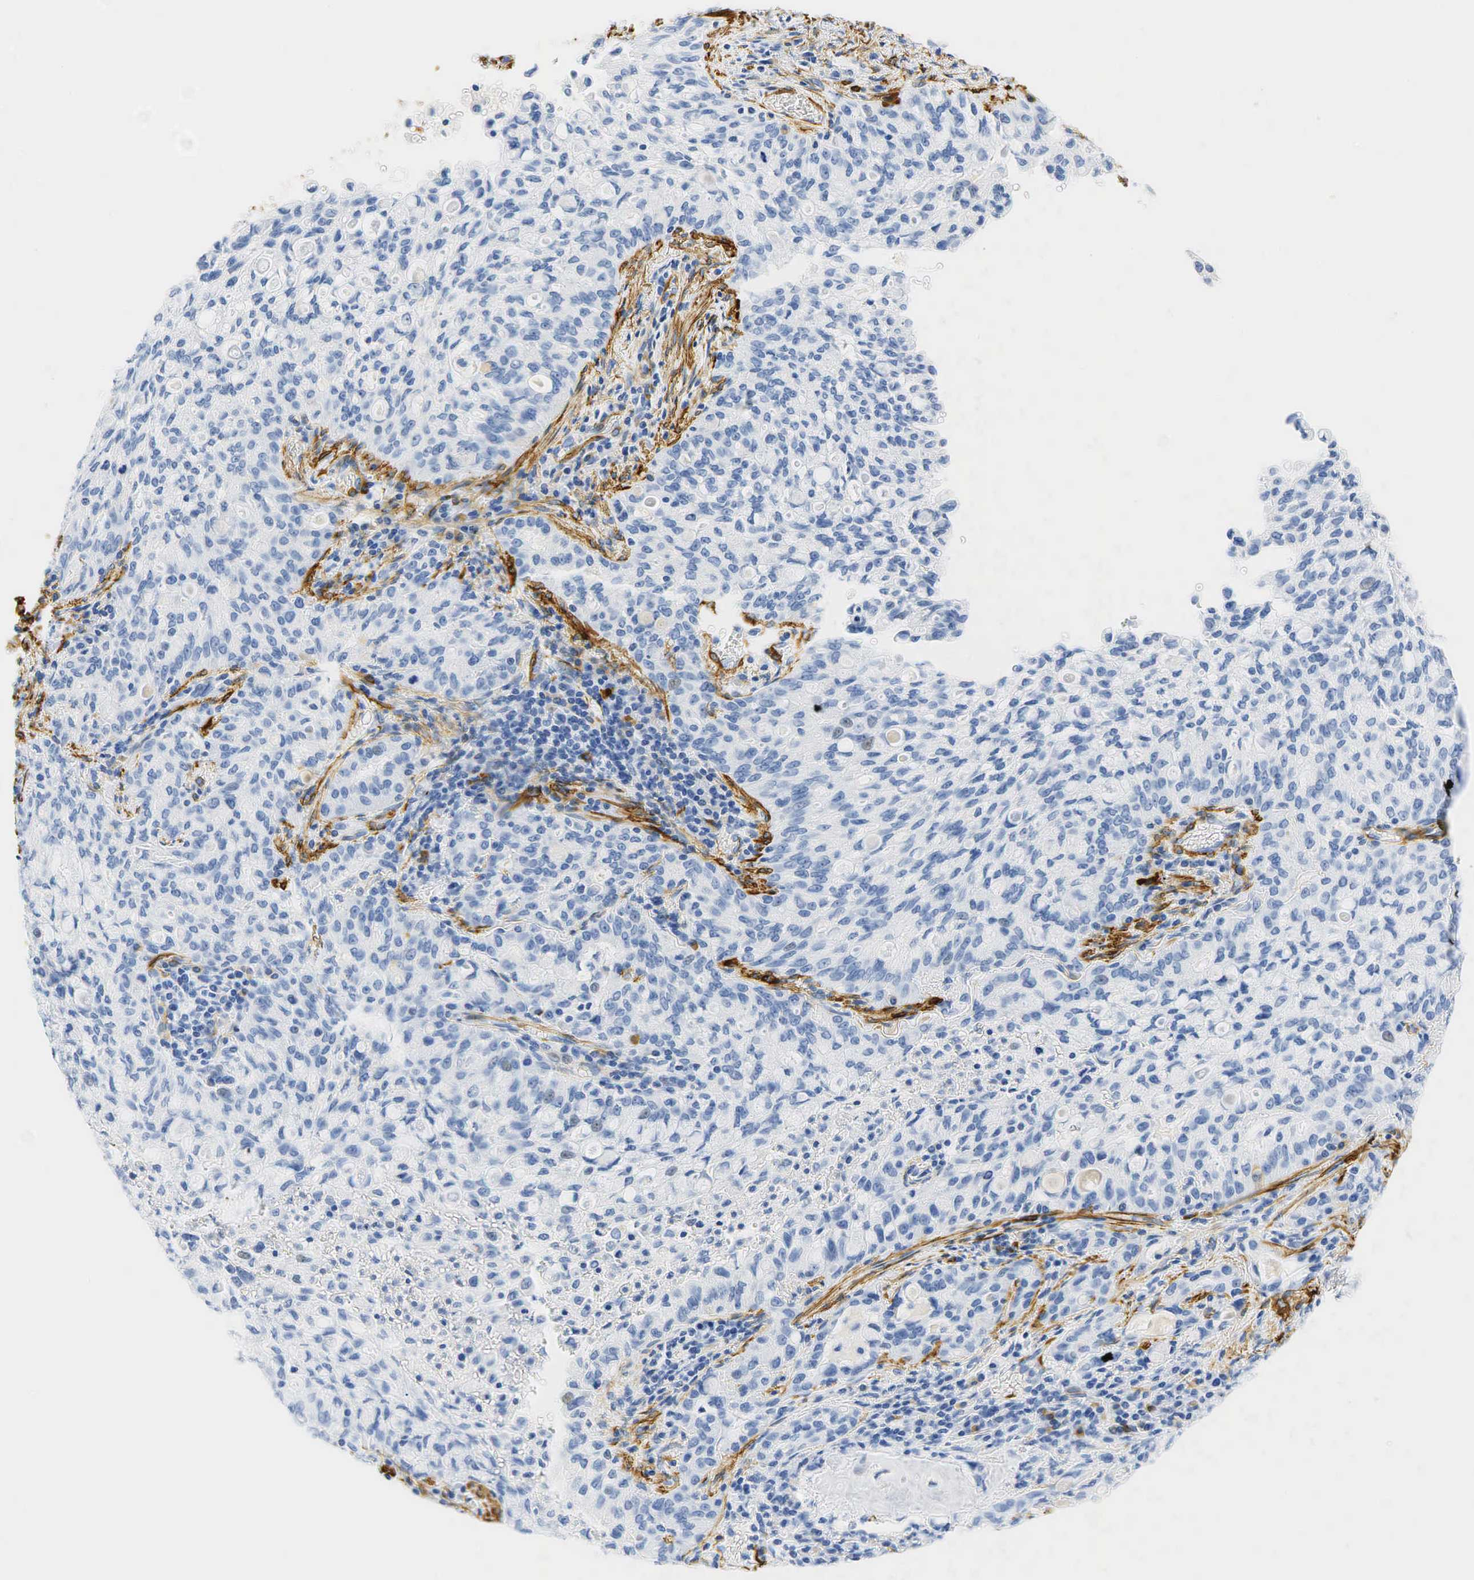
{"staining": {"intensity": "negative", "quantity": "none", "location": "none"}, "tissue": "lung cancer", "cell_type": "Tumor cells", "image_type": "cancer", "snomed": [{"axis": "morphology", "description": "Adenocarcinoma, NOS"}, {"axis": "topography", "description": "Lung"}], "caption": "Immunohistochemical staining of lung cancer (adenocarcinoma) reveals no significant expression in tumor cells. Nuclei are stained in blue.", "gene": "ACTA1", "patient": {"sex": "female", "age": 44}}